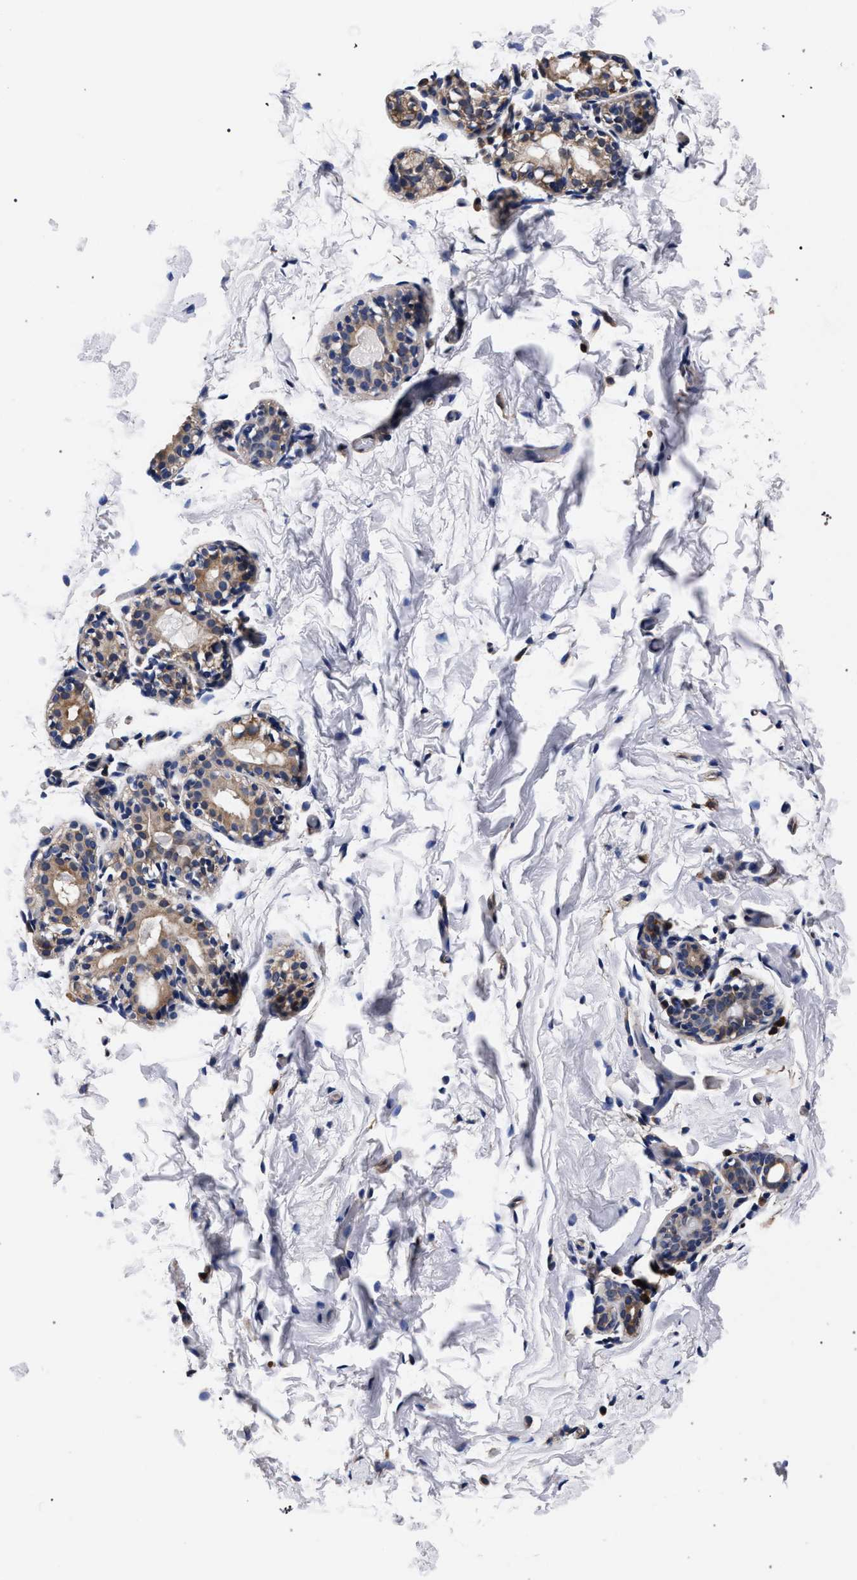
{"staining": {"intensity": "negative", "quantity": "none", "location": "none"}, "tissue": "breast", "cell_type": "Adipocytes", "image_type": "normal", "snomed": [{"axis": "morphology", "description": "Normal tissue, NOS"}, {"axis": "topography", "description": "Breast"}], "caption": "Adipocytes show no significant protein expression in unremarkable breast.", "gene": "CFAP95", "patient": {"sex": "female", "age": 62}}